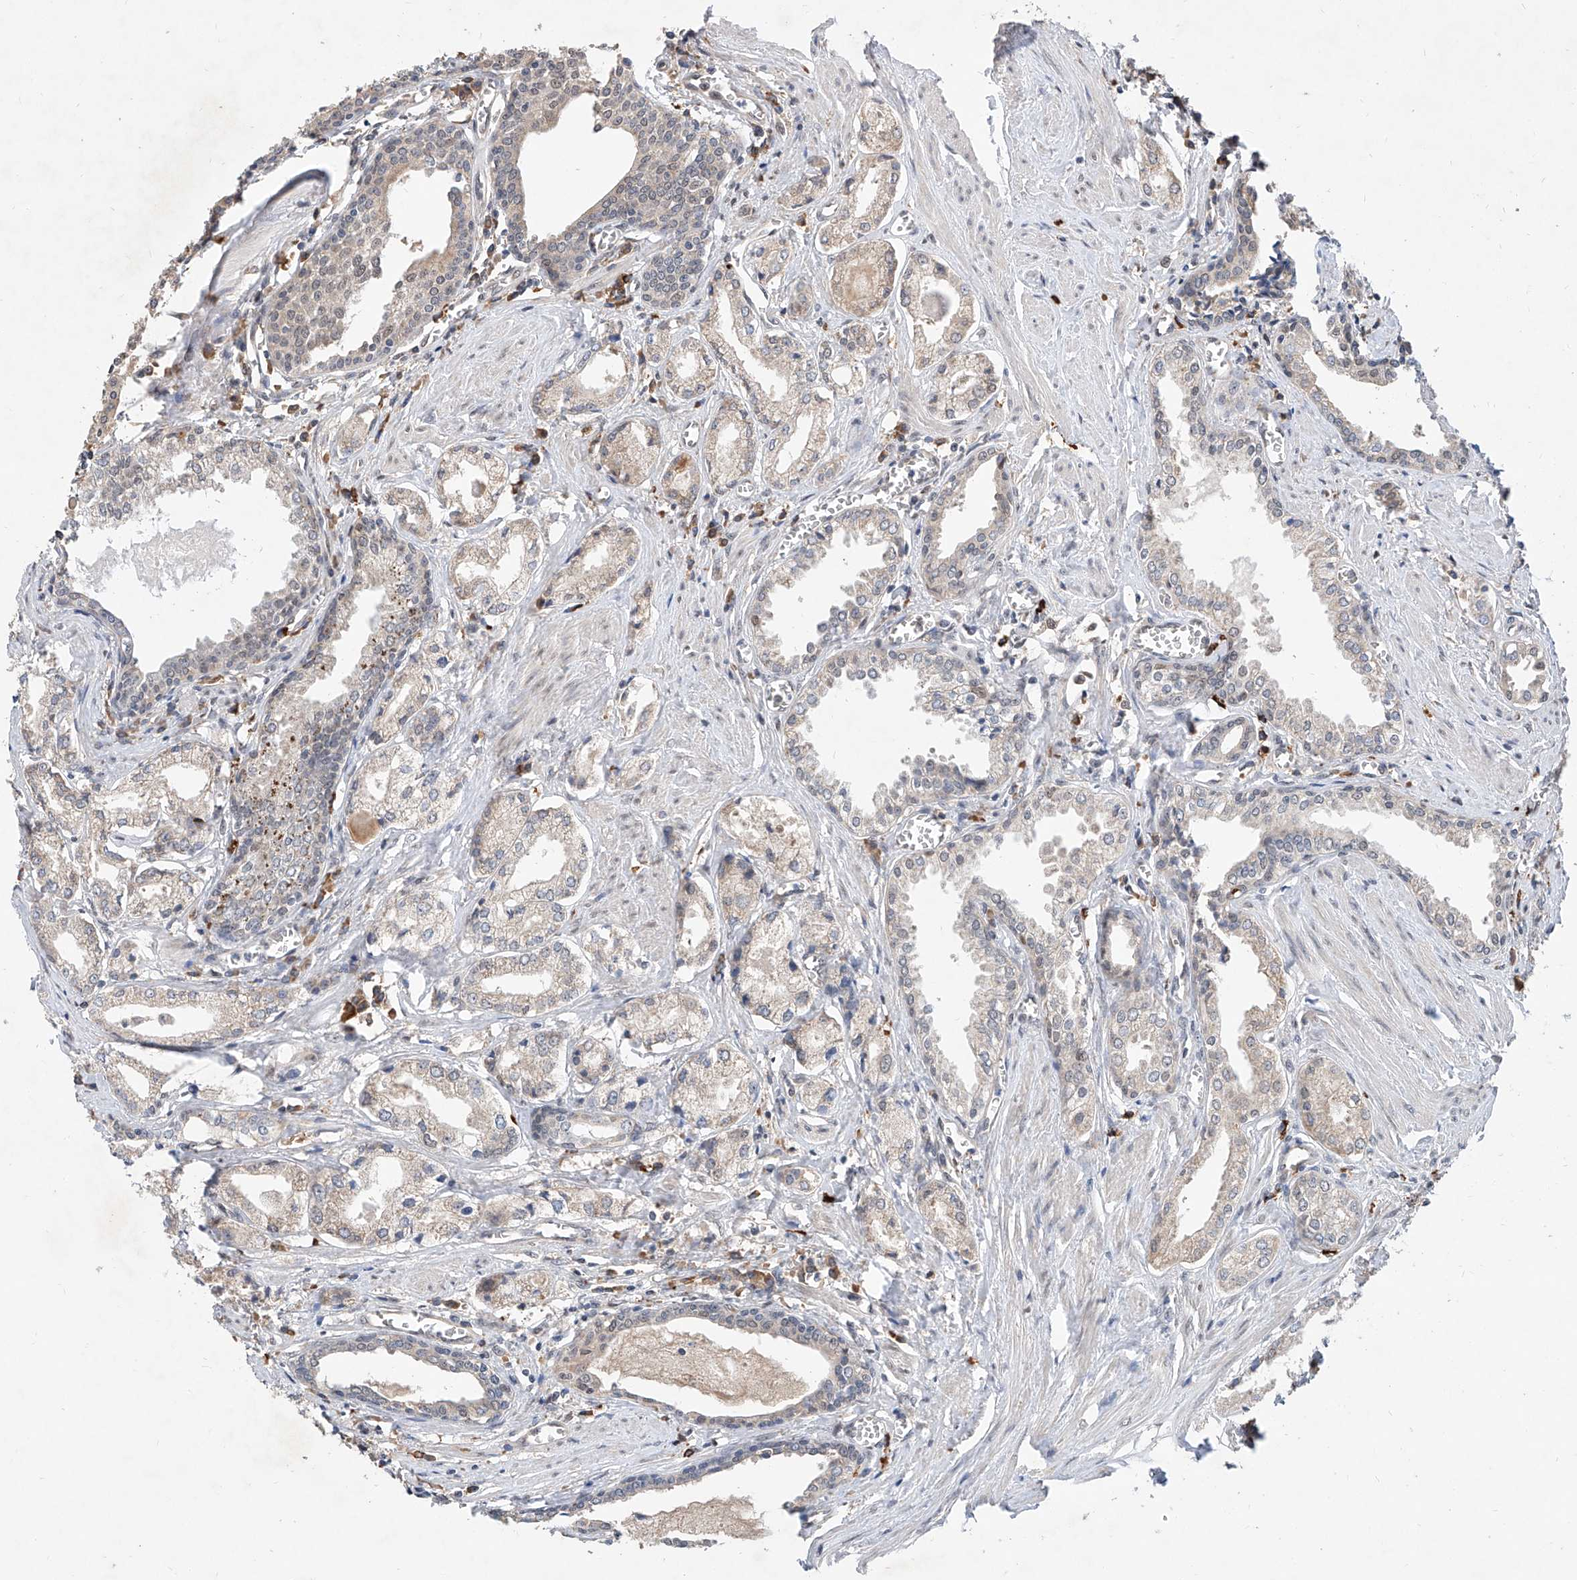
{"staining": {"intensity": "negative", "quantity": "none", "location": "none"}, "tissue": "prostate cancer", "cell_type": "Tumor cells", "image_type": "cancer", "snomed": [{"axis": "morphology", "description": "Adenocarcinoma, Low grade"}, {"axis": "topography", "description": "Prostate"}], "caption": "The histopathology image exhibits no staining of tumor cells in prostate cancer.", "gene": "CARMIL3", "patient": {"sex": "male", "age": 60}}